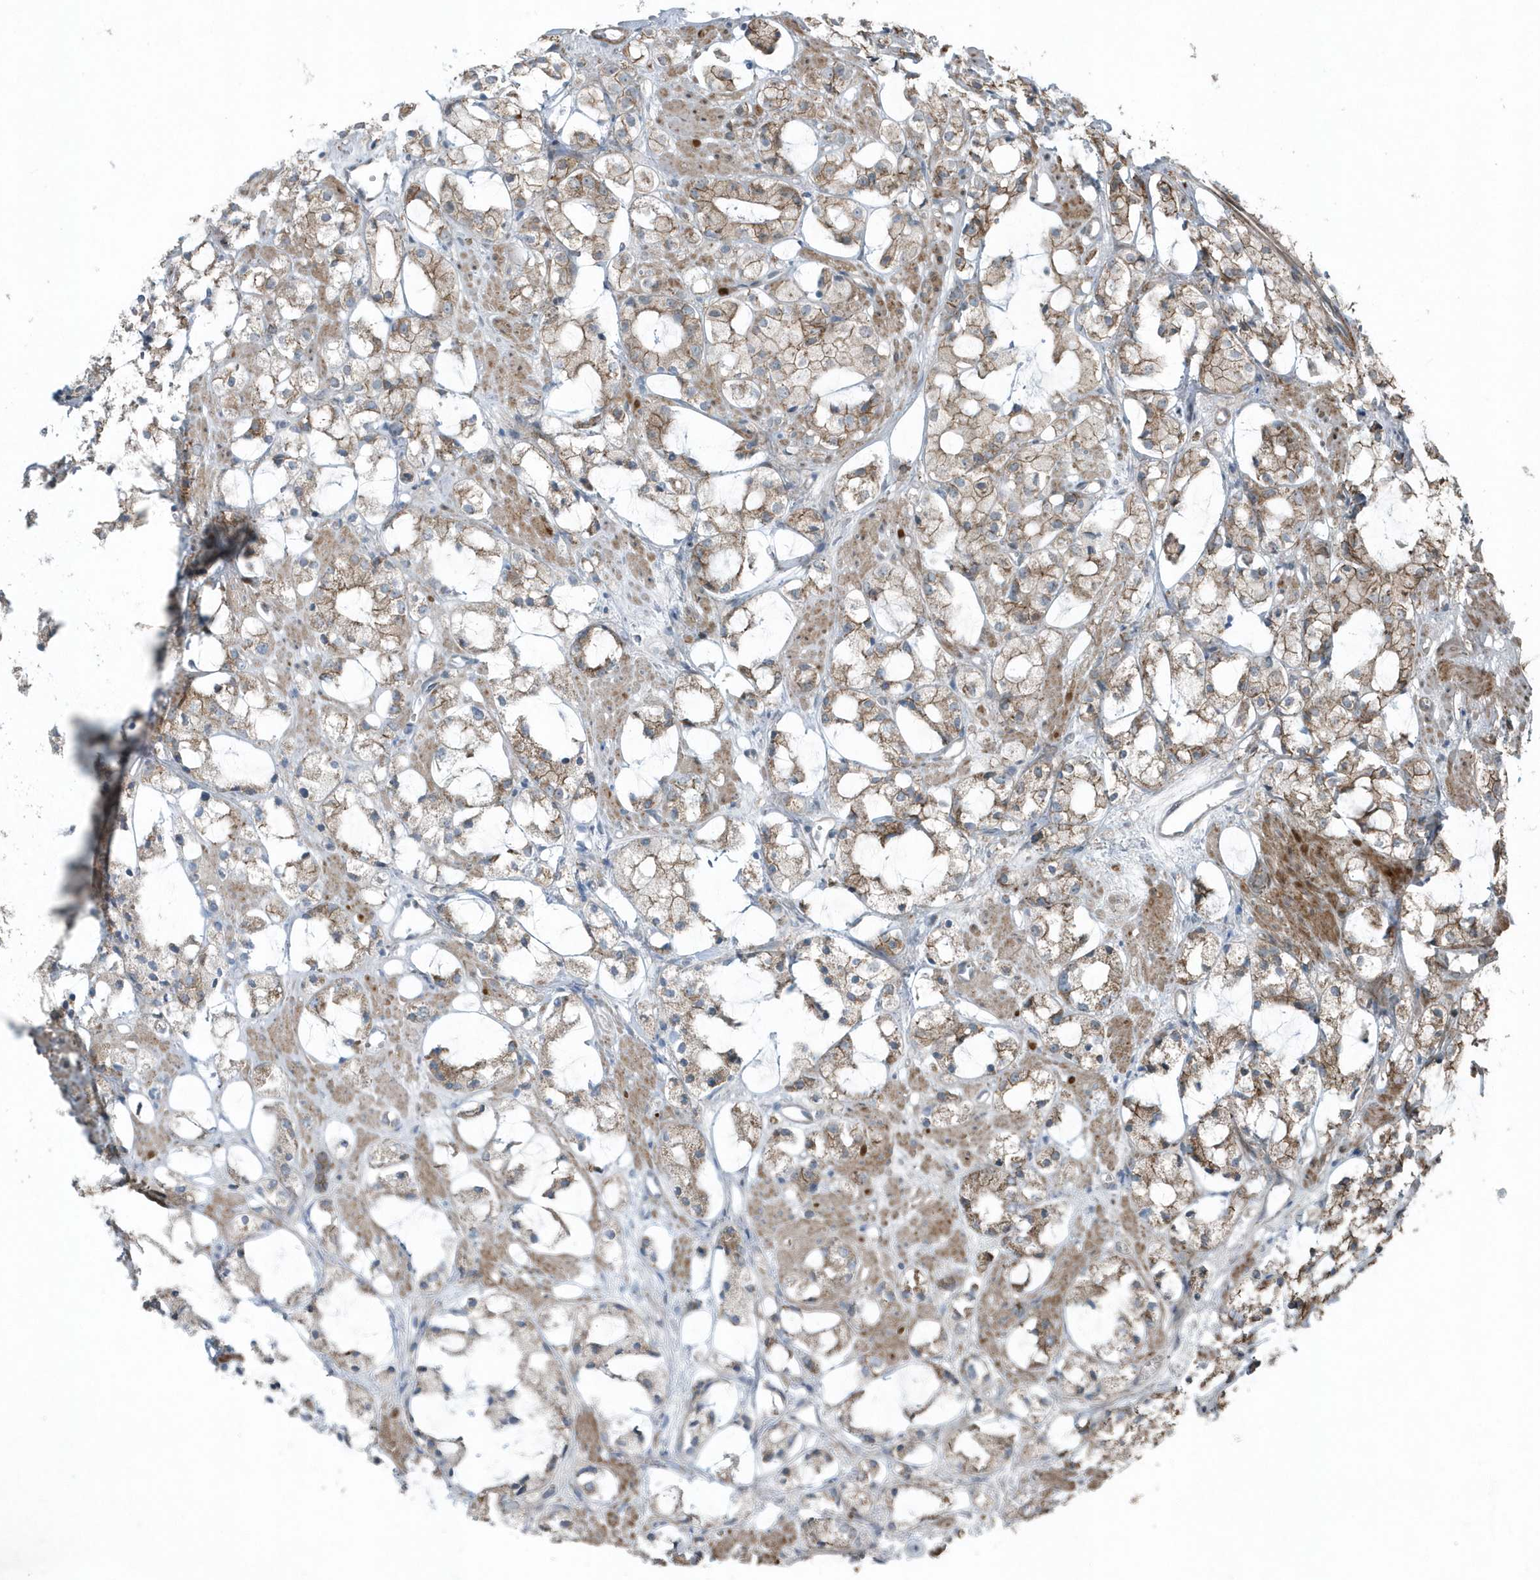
{"staining": {"intensity": "moderate", "quantity": "25%-75%", "location": "cytoplasmic/membranous"}, "tissue": "prostate cancer", "cell_type": "Tumor cells", "image_type": "cancer", "snomed": [{"axis": "morphology", "description": "Adenocarcinoma, High grade"}, {"axis": "topography", "description": "Prostate"}], "caption": "Human prostate cancer stained with a protein marker reveals moderate staining in tumor cells.", "gene": "GCC2", "patient": {"sex": "male", "age": 85}}